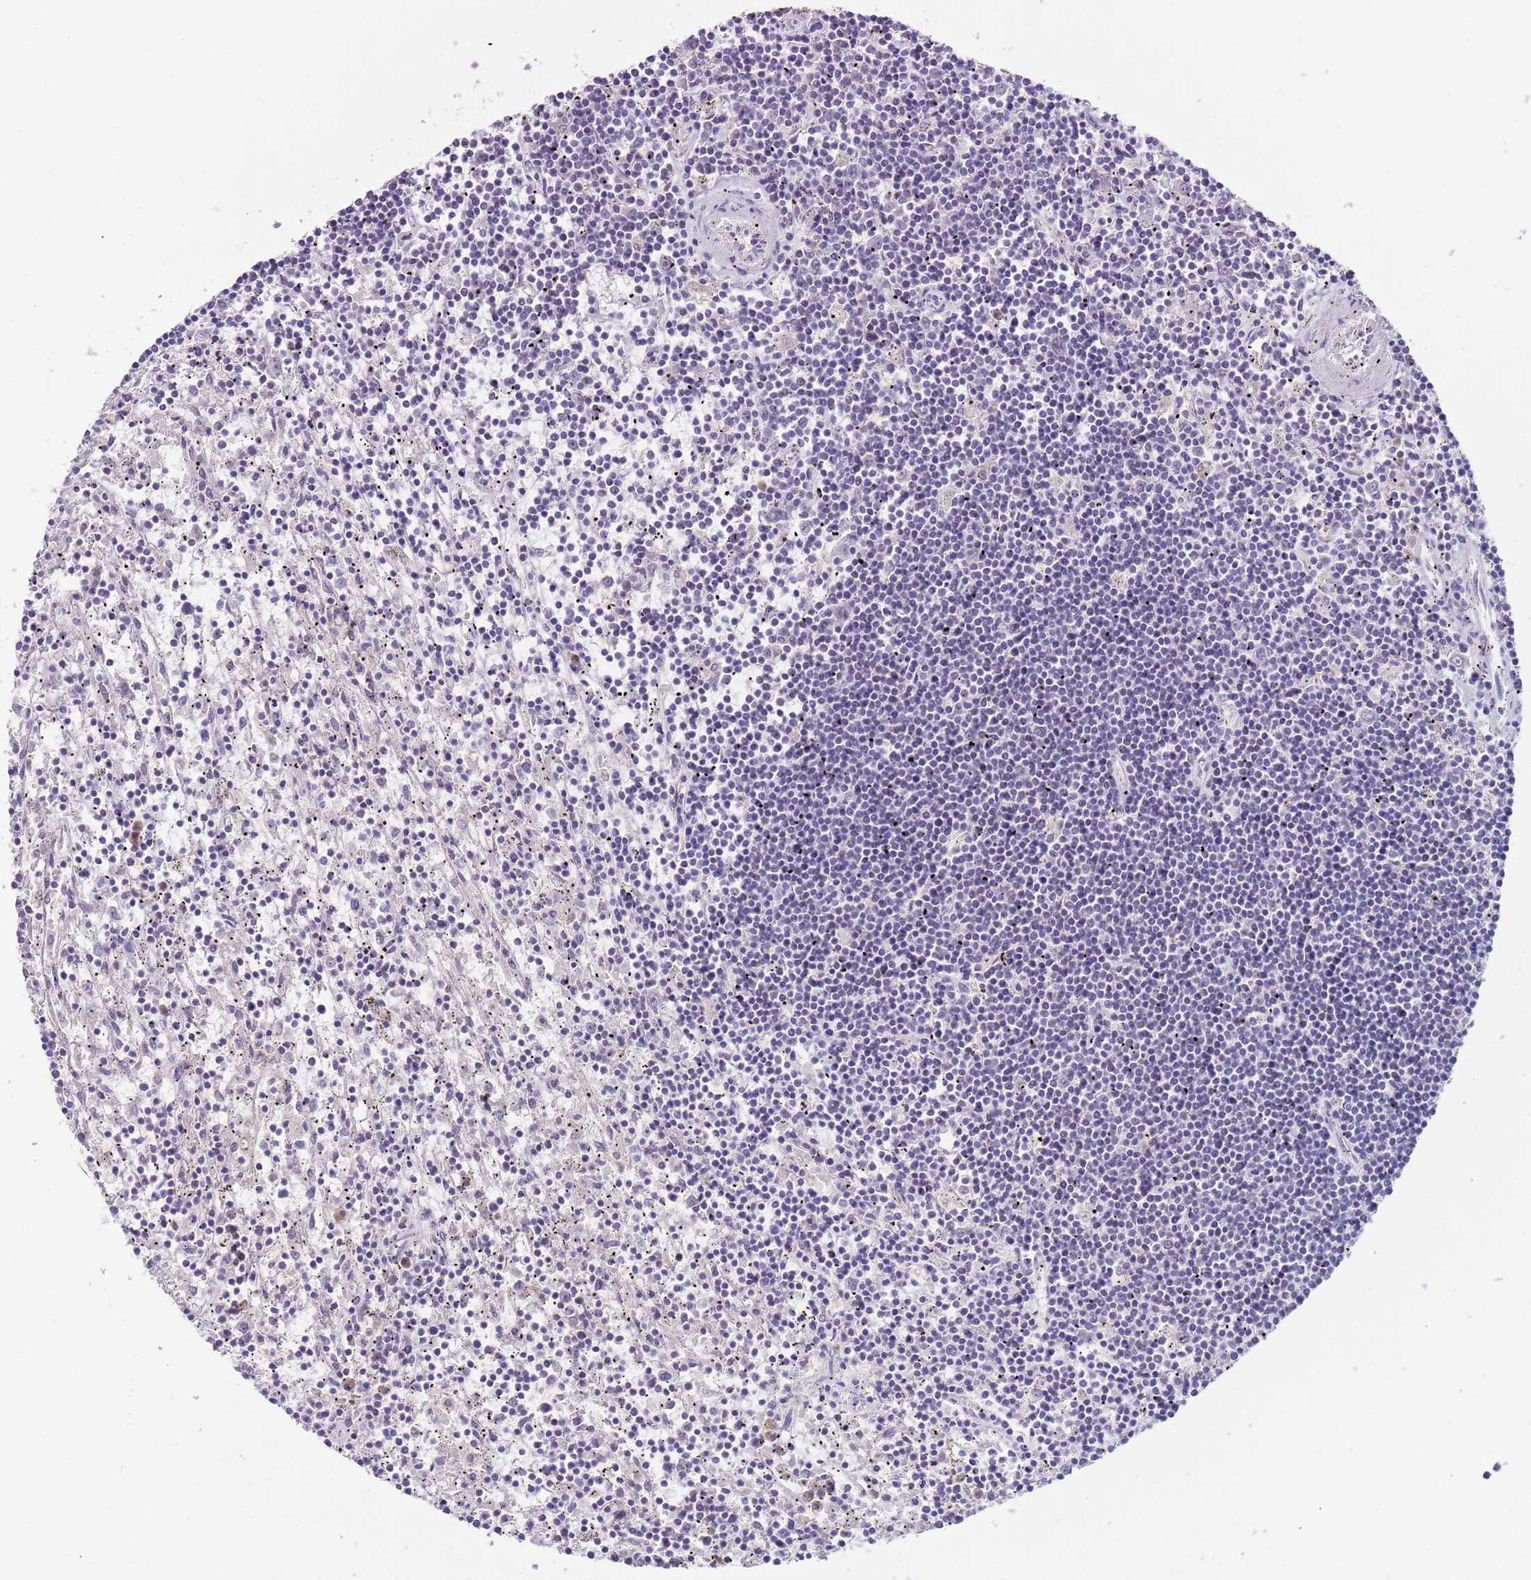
{"staining": {"intensity": "negative", "quantity": "none", "location": "none"}, "tissue": "lymphoma", "cell_type": "Tumor cells", "image_type": "cancer", "snomed": [{"axis": "morphology", "description": "Malignant lymphoma, non-Hodgkin's type, Low grade"}, {"axis": "topography", "description": "Spleen"}], "caption": "There is no significant staining in tumor cells of malignant lymphoma, non-Hodgkin's type (low-grade). The staining was performed using DAB to visualize the protein expression in brown, while the nuclei were stained in blue with hematoxylin (Magnification: 20x).", "gene": "C2CD3", "patient": {"sex": "male", "age": 76}}